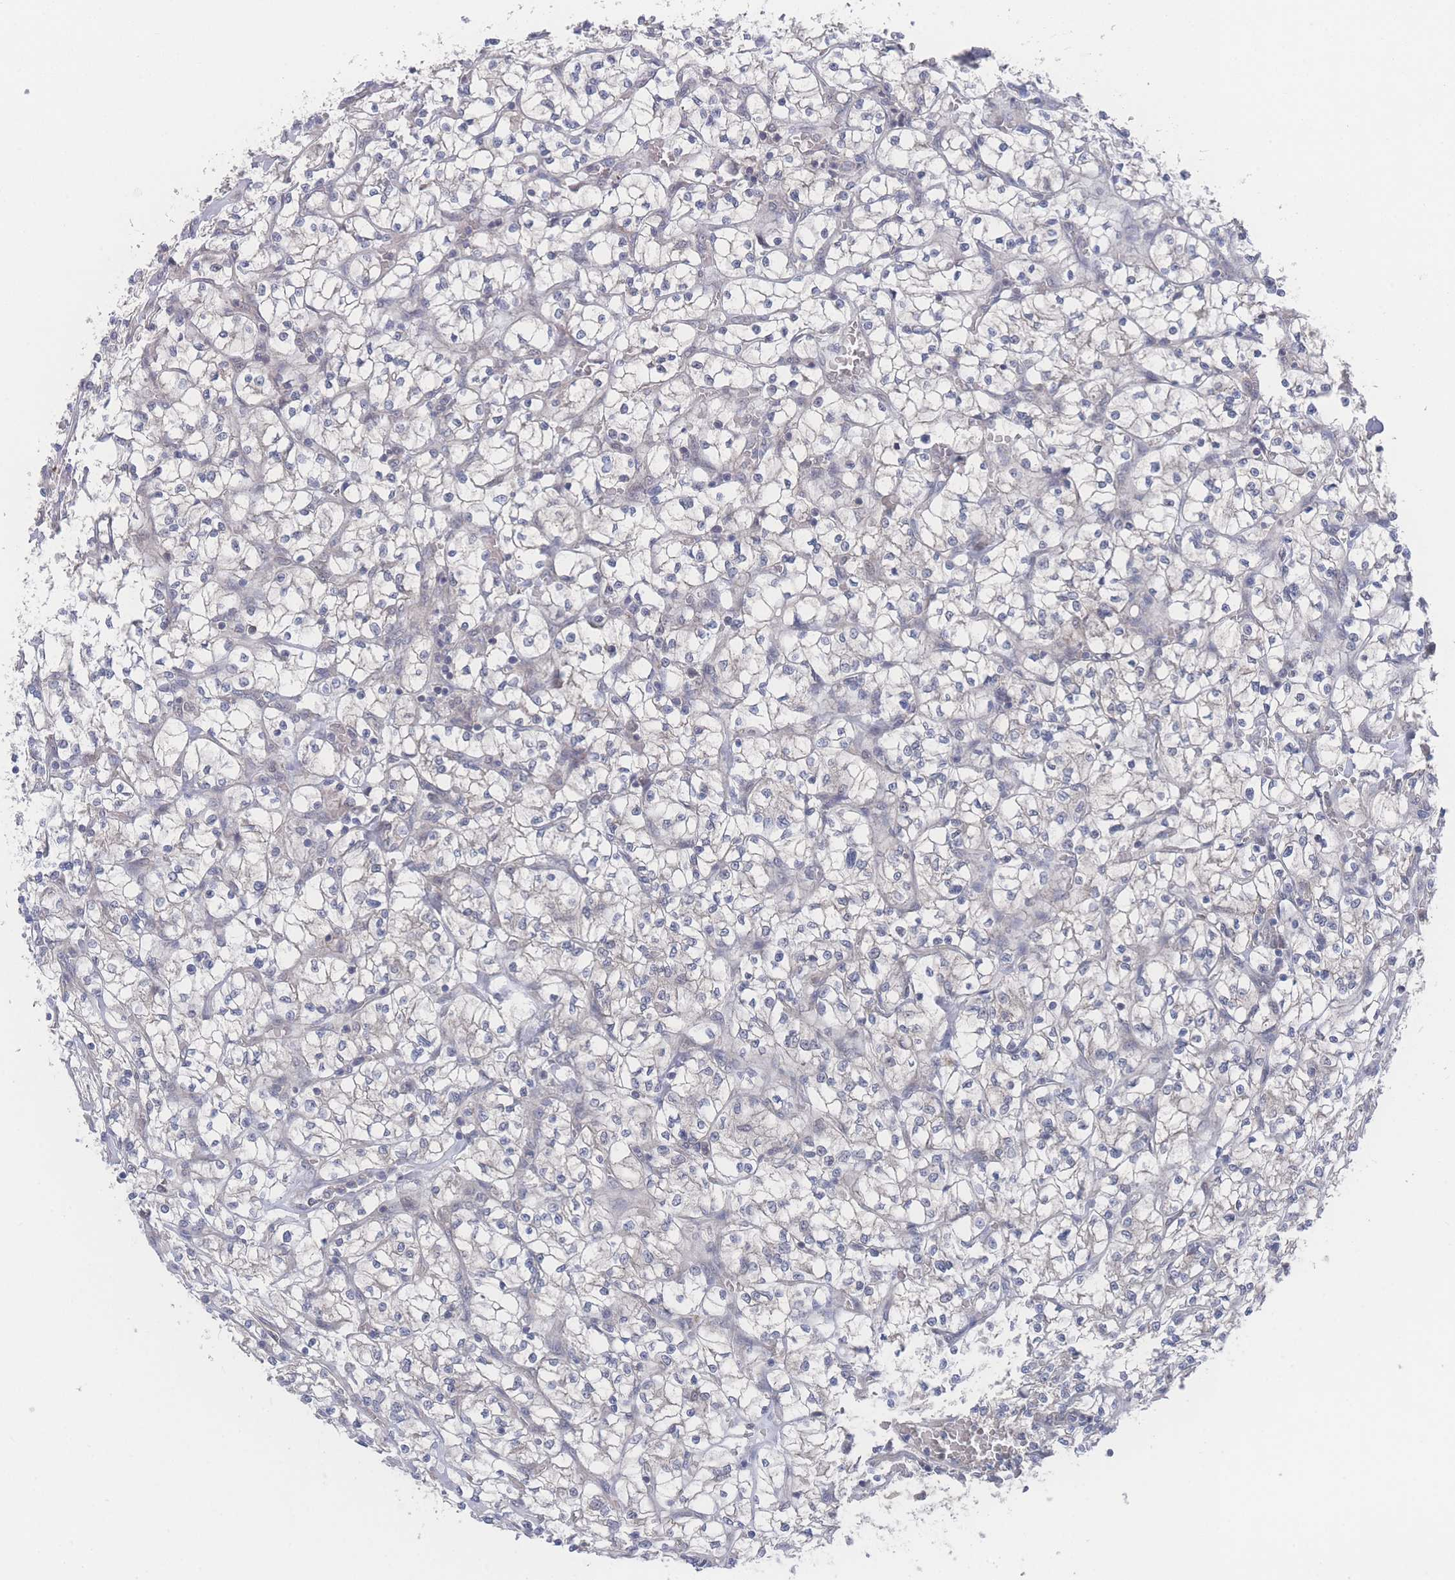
{"staining": {"intensity": "negative", "quantity": "none", "location": "none"}, "tissue": "renal cancer", "cell_type": "Tumor cells", "image_type": "cancer", "snomed": [{"axis": "morphology", "description": "Adenocarcinoma, NOS"}, {"axis": "topography", "description": "Kidney"}], "caption": "Adenocarcinoma (renal) was stained to show a protein in brown. There is no significant positivity in tumor cells.", "gene": "NBEAL1", "patient": {"sex": "female", "age": 64}}